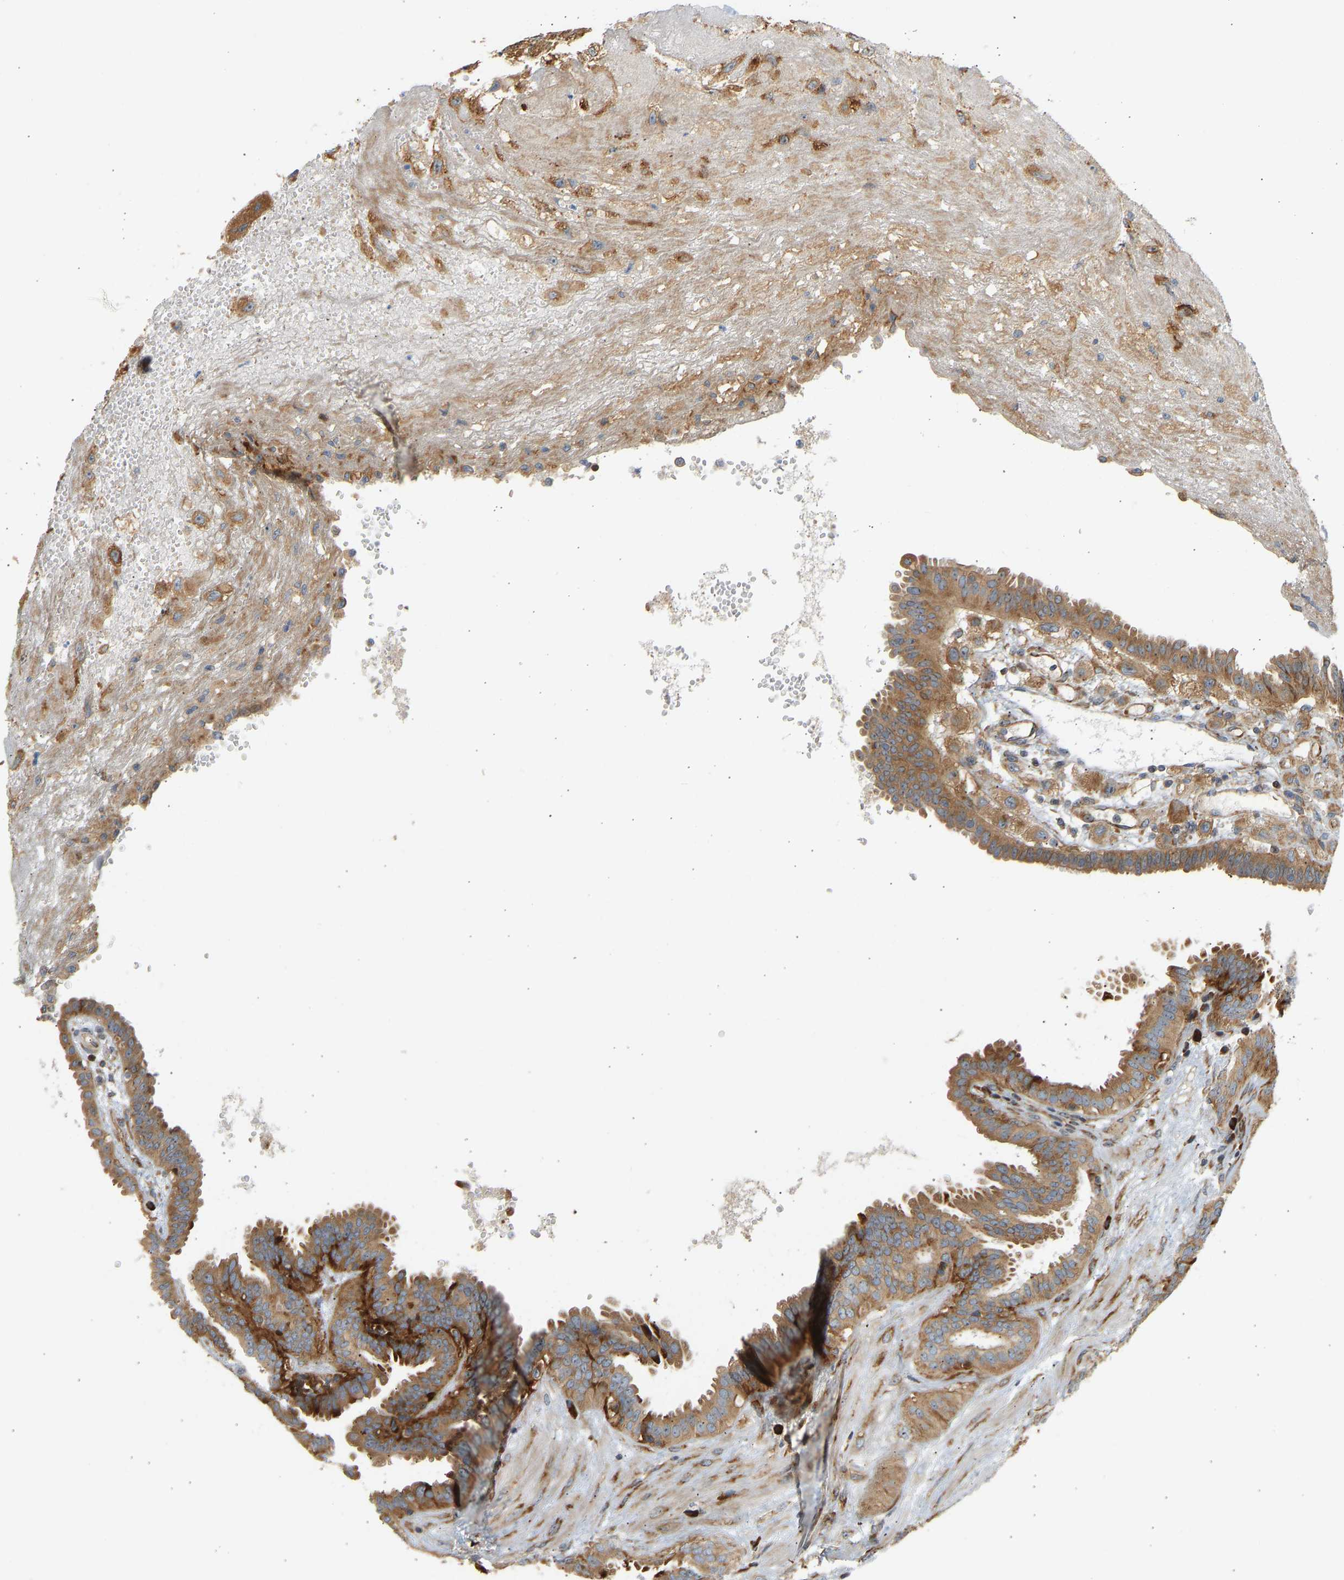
{"staining": {"intensity": "moderate", "quantity": ">75%", "location": "cytoplasmic/membranous"}, "tissue": "fallopian tube", "cell_type": "Glandular cells", "image_type": "normal", "snomed": [{"axis": "morphology", "description": "Normal tissue, NOS"}, {"axis": "topography", "description": "Fallopian tube"}, {"axis": "topography", "description": "Placenta"}], "caption": "Protein staining of normal fallopian tube shows moderate cytoplasmic/membranous expression in about >75% of glandular cells. Nuclei are stained in blue.", "gene": "RPS14", "patient": {"sex": "female", "age": 32}}